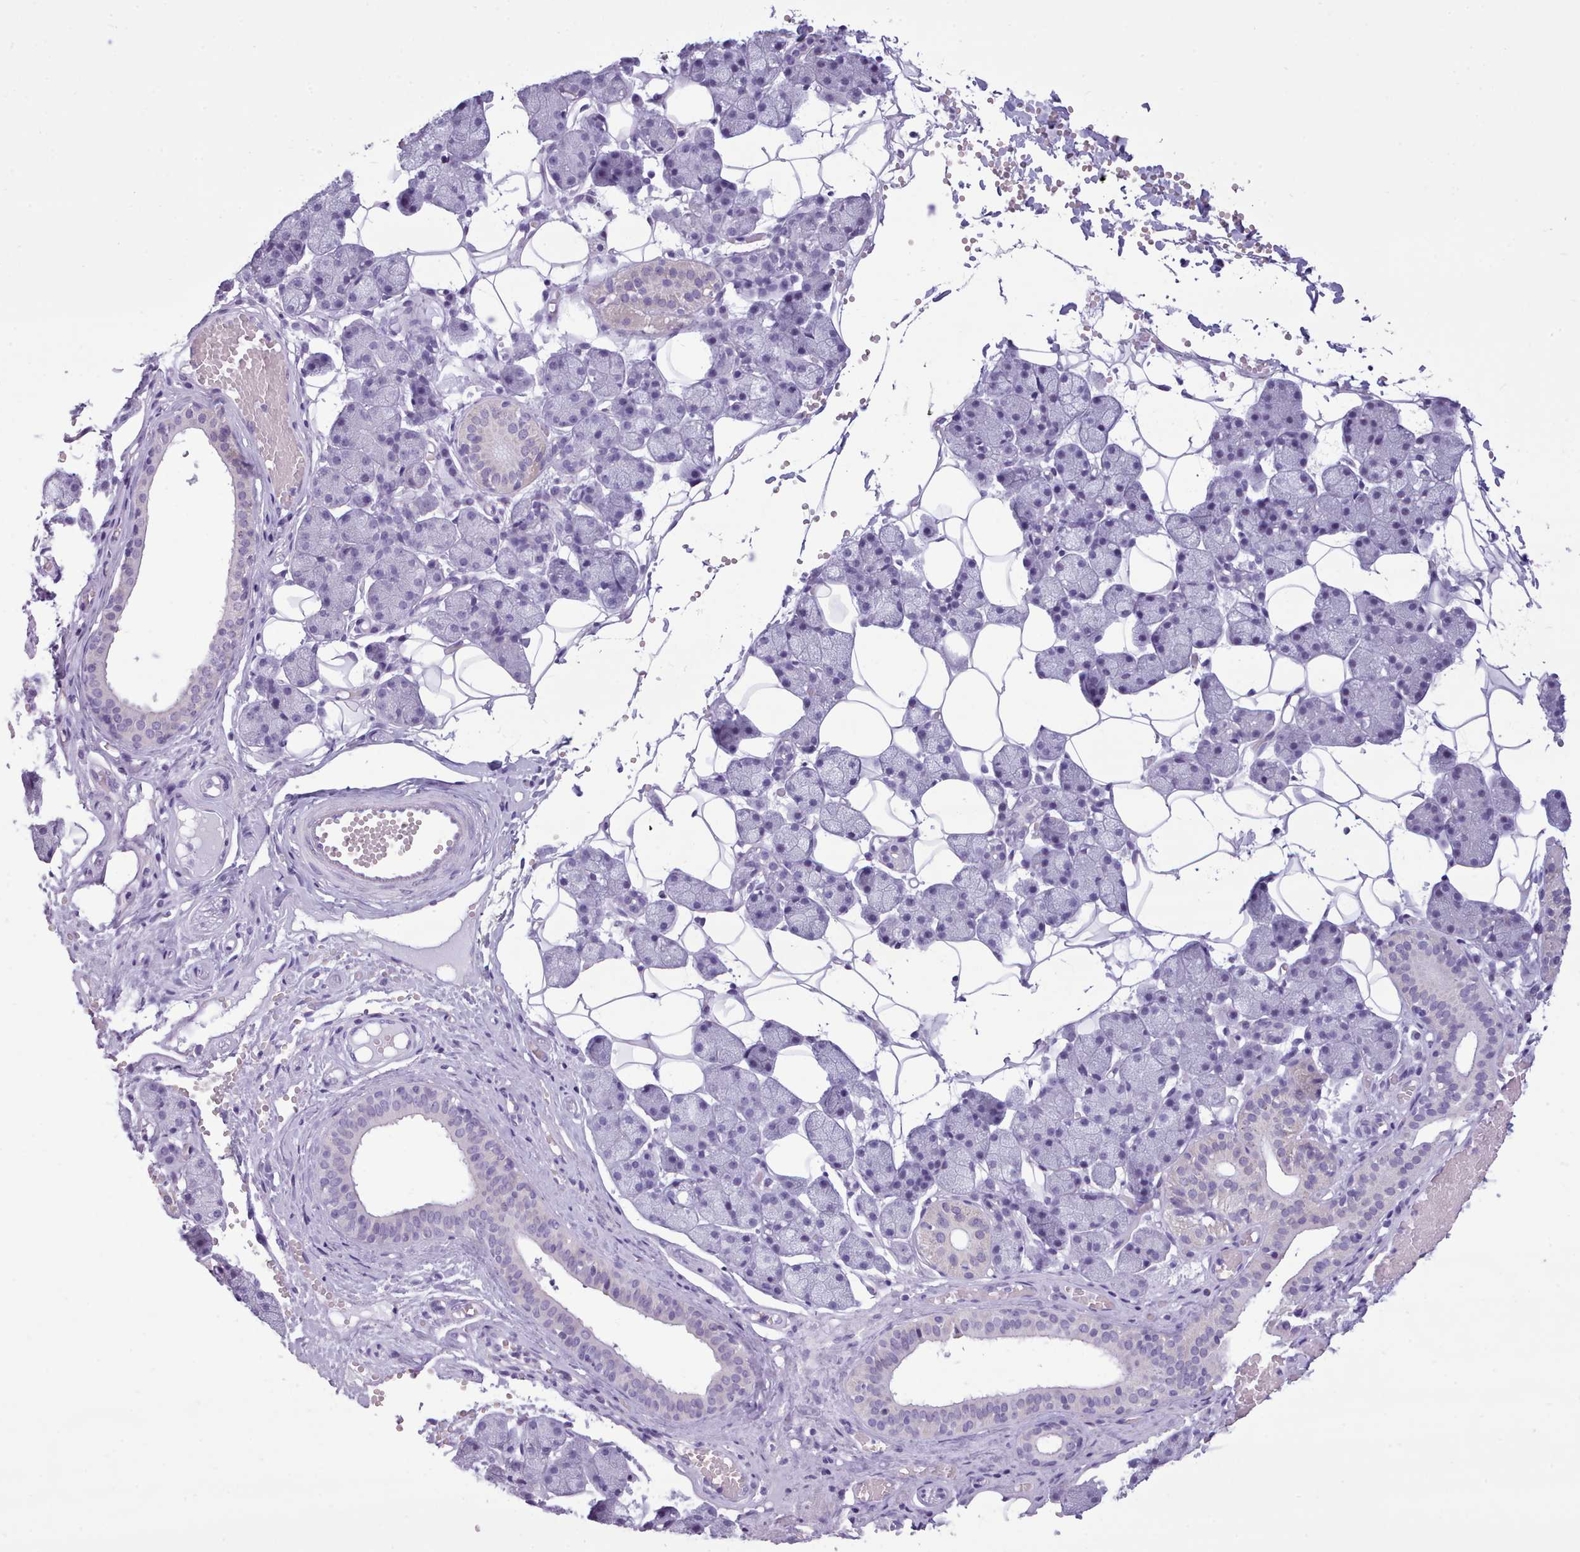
{"staining": {"intensity": "negative", "quantity": "none", "location": "none"}, "tissue": "salivary gland", "cell_type": "Glandular cells", "image_type": "normal", "snomed": [{"axis": "morphology", "description": "Normal tissue, NOS"}, {"axis": "topography", "description": "Salivary gland"}], "caption": "Photomicrograph shows no protein staining in glandular cells of normal salivary gland.", "gene": "FBXO48", "patient": {"sex": "female", "age": 33}}